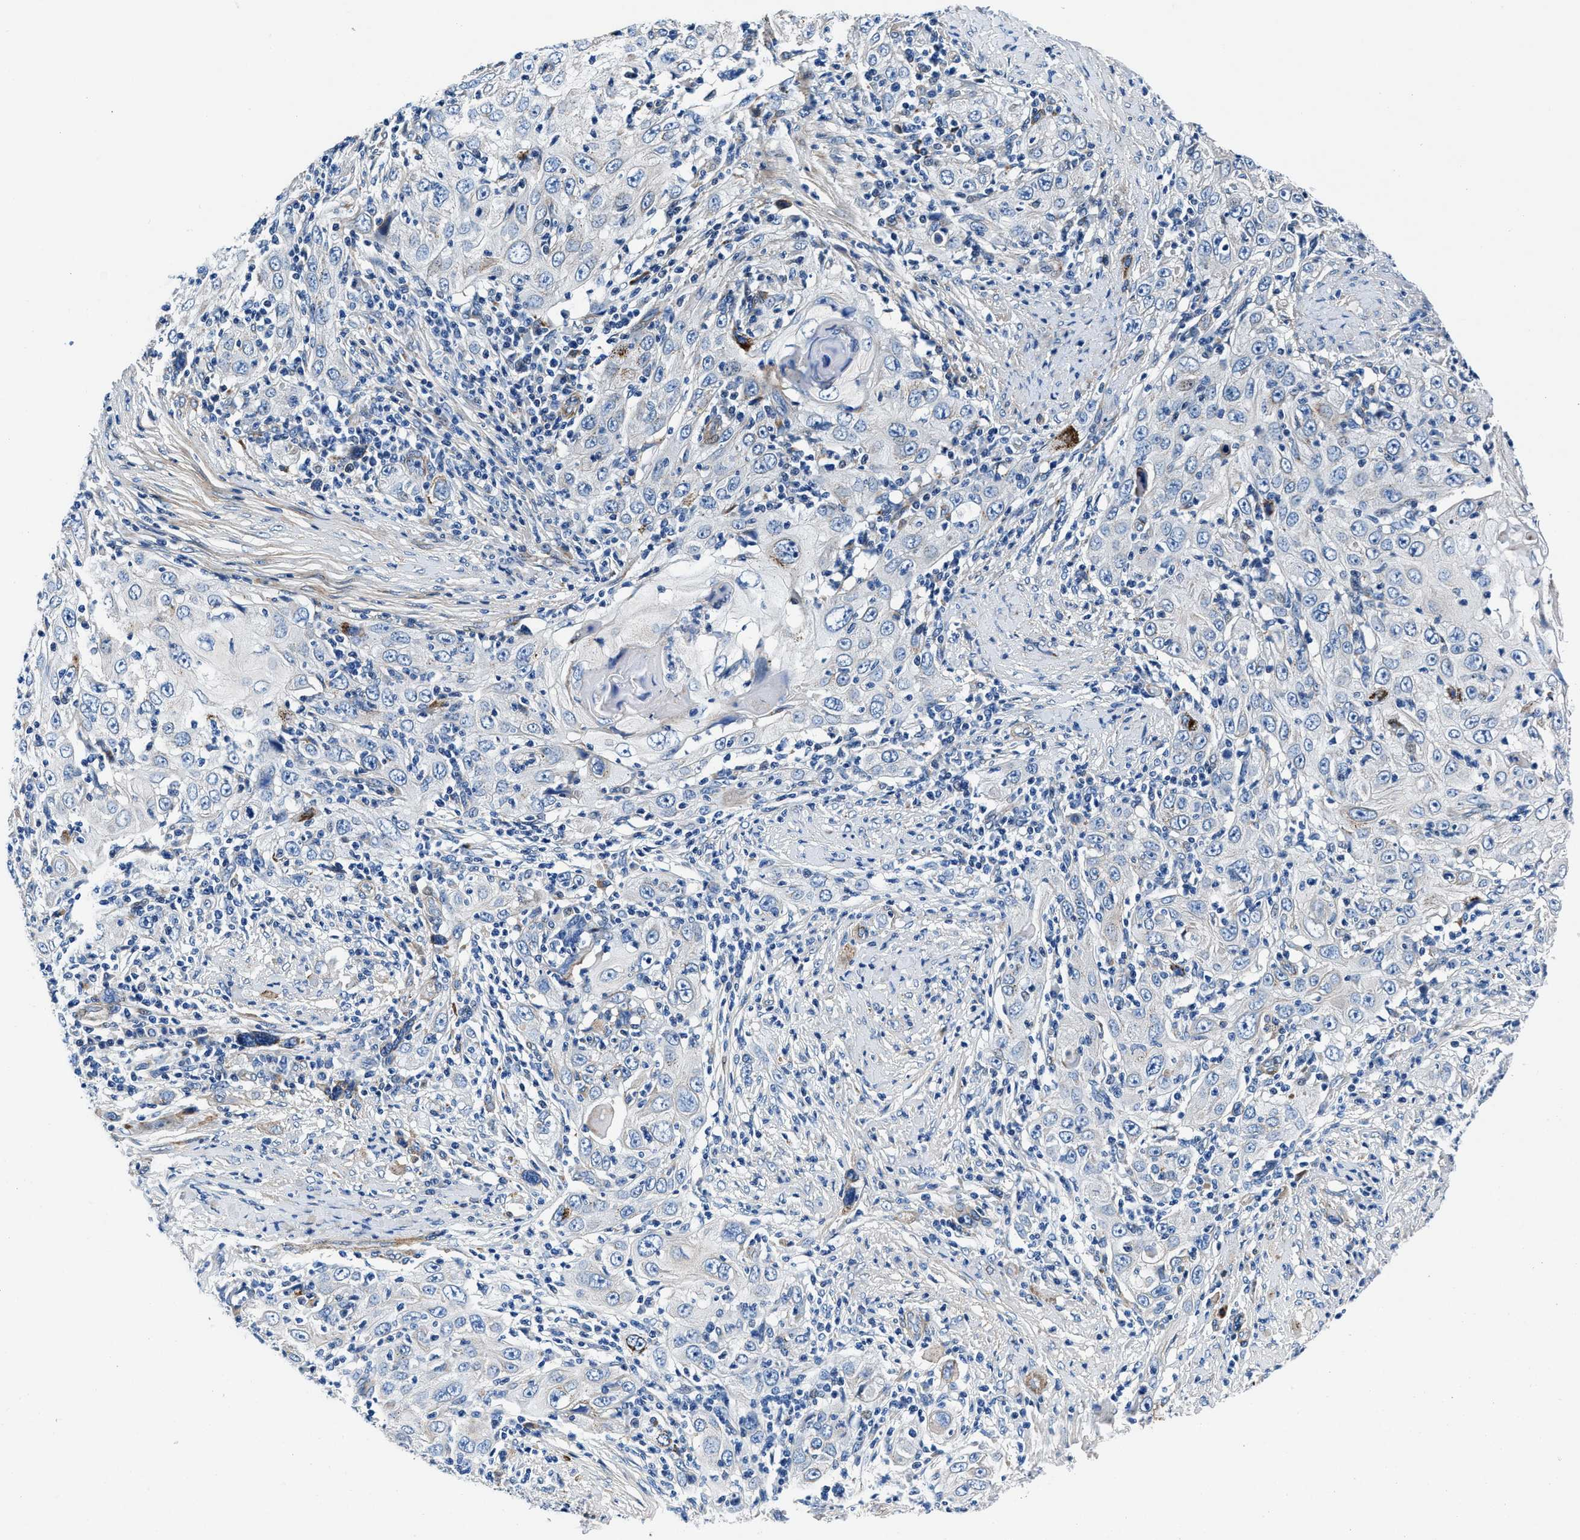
{"staining": {"intensity": "negative", "quantity": "none", "location": "none"}, "tissue": "skin cancer", "cell_type": "Tumor cells", "image_type": "cancer", "snomed": [{"axis": "morphology", "description": "Squamous cell carcinoma, NOS"}, {"axis": "topography", "description": "Skin"}], "caption": "The micrograph demonstrates no significant staining in tumor cells of skin squamous cell carcinoma.", "gene": "DAG1", "patient": {"sex": "female", "age": 88}}